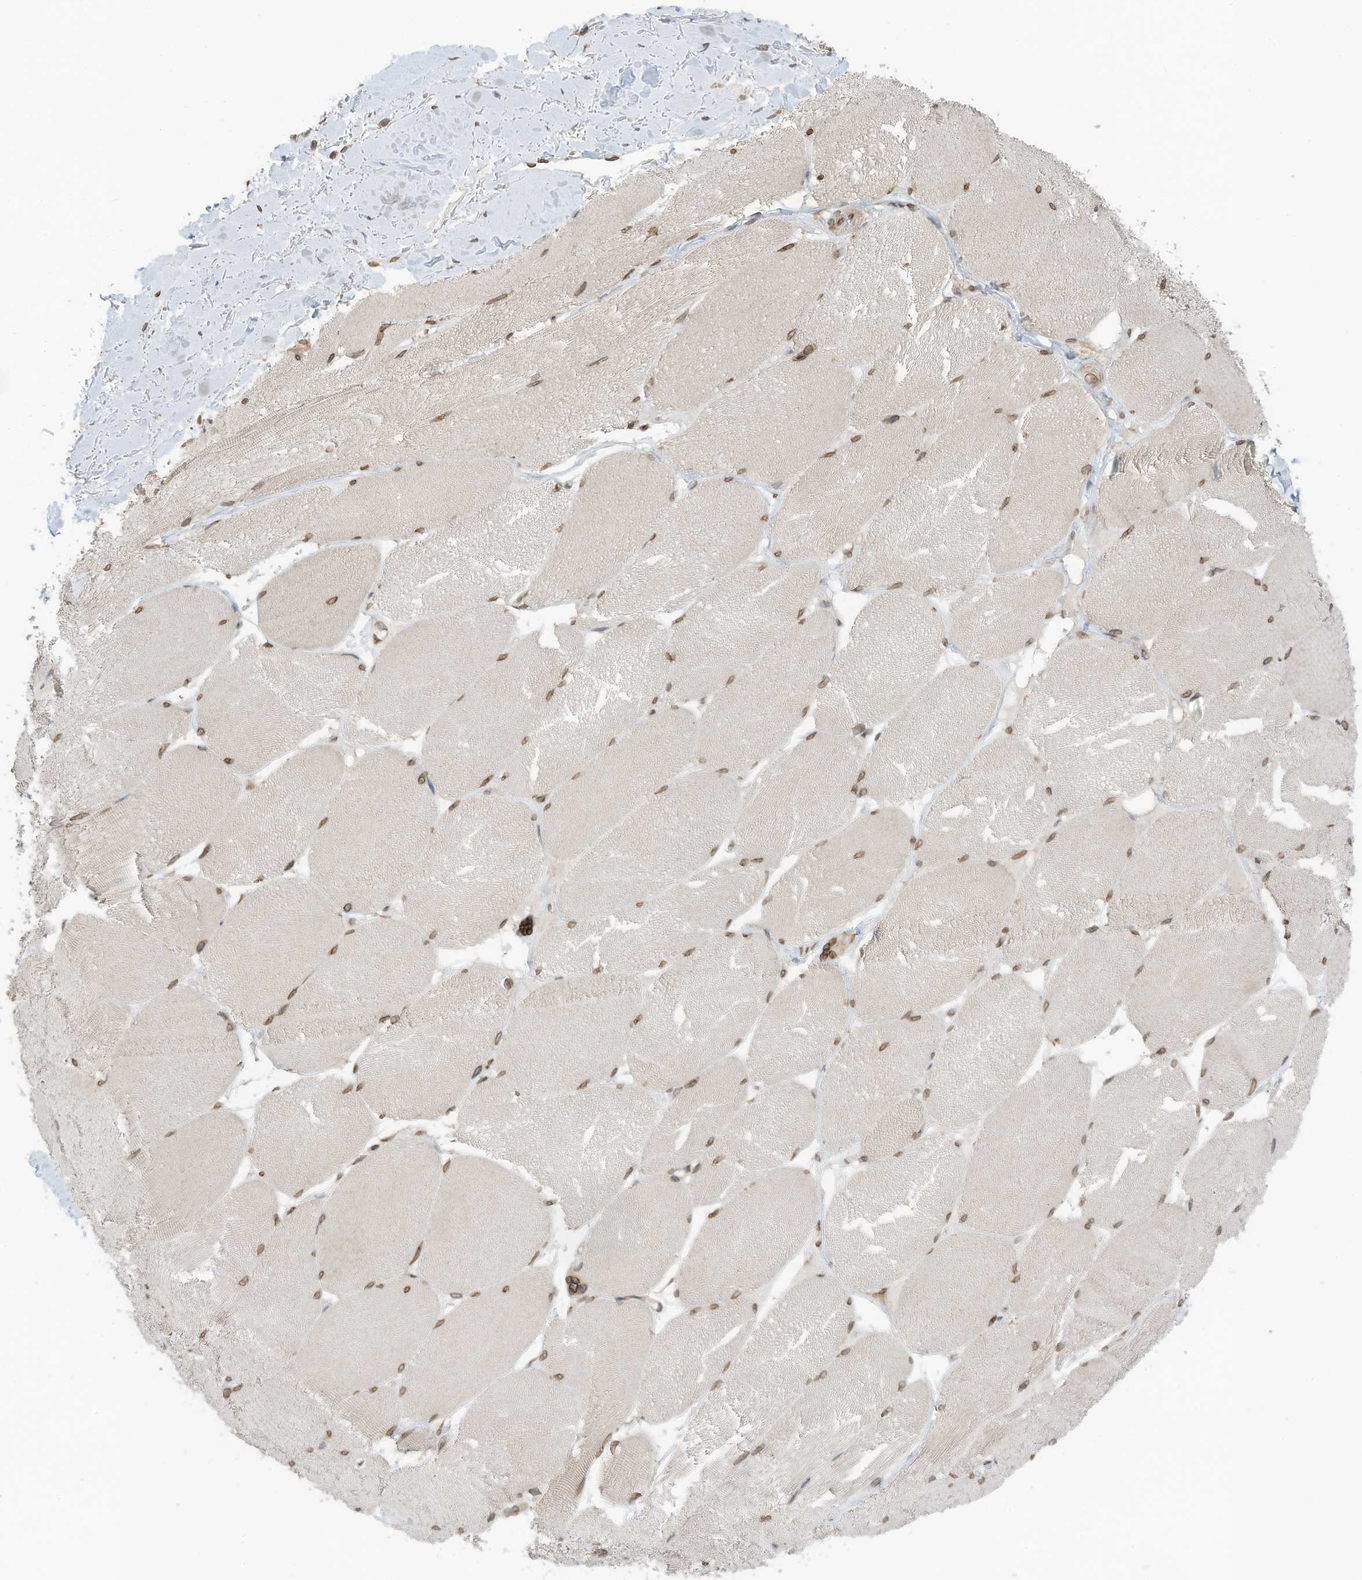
{"staining": {"intensity": "moderate", "quantity": ">75%", "location": "cytoplasmic/membranous,nuclear"}, "tissue": "skeletal muscle", "cell_type": "Myocytes", "image_type": "normal", "snomed": [{"axis": "morphology", "description": "Normal tissue, NOS"}, {"axis": "topography", "description": "Skin"}, {"axis": "topography", "description": "Skeletal muscle"}], "caption": "Protein staining of normal skeletal muscle shows moderate cytoplasmic/membranous,nuclear positivity in approximately >75% of myocytes.", "gene": "RABL3", "patient": {"sex": "male", "age": 83}}